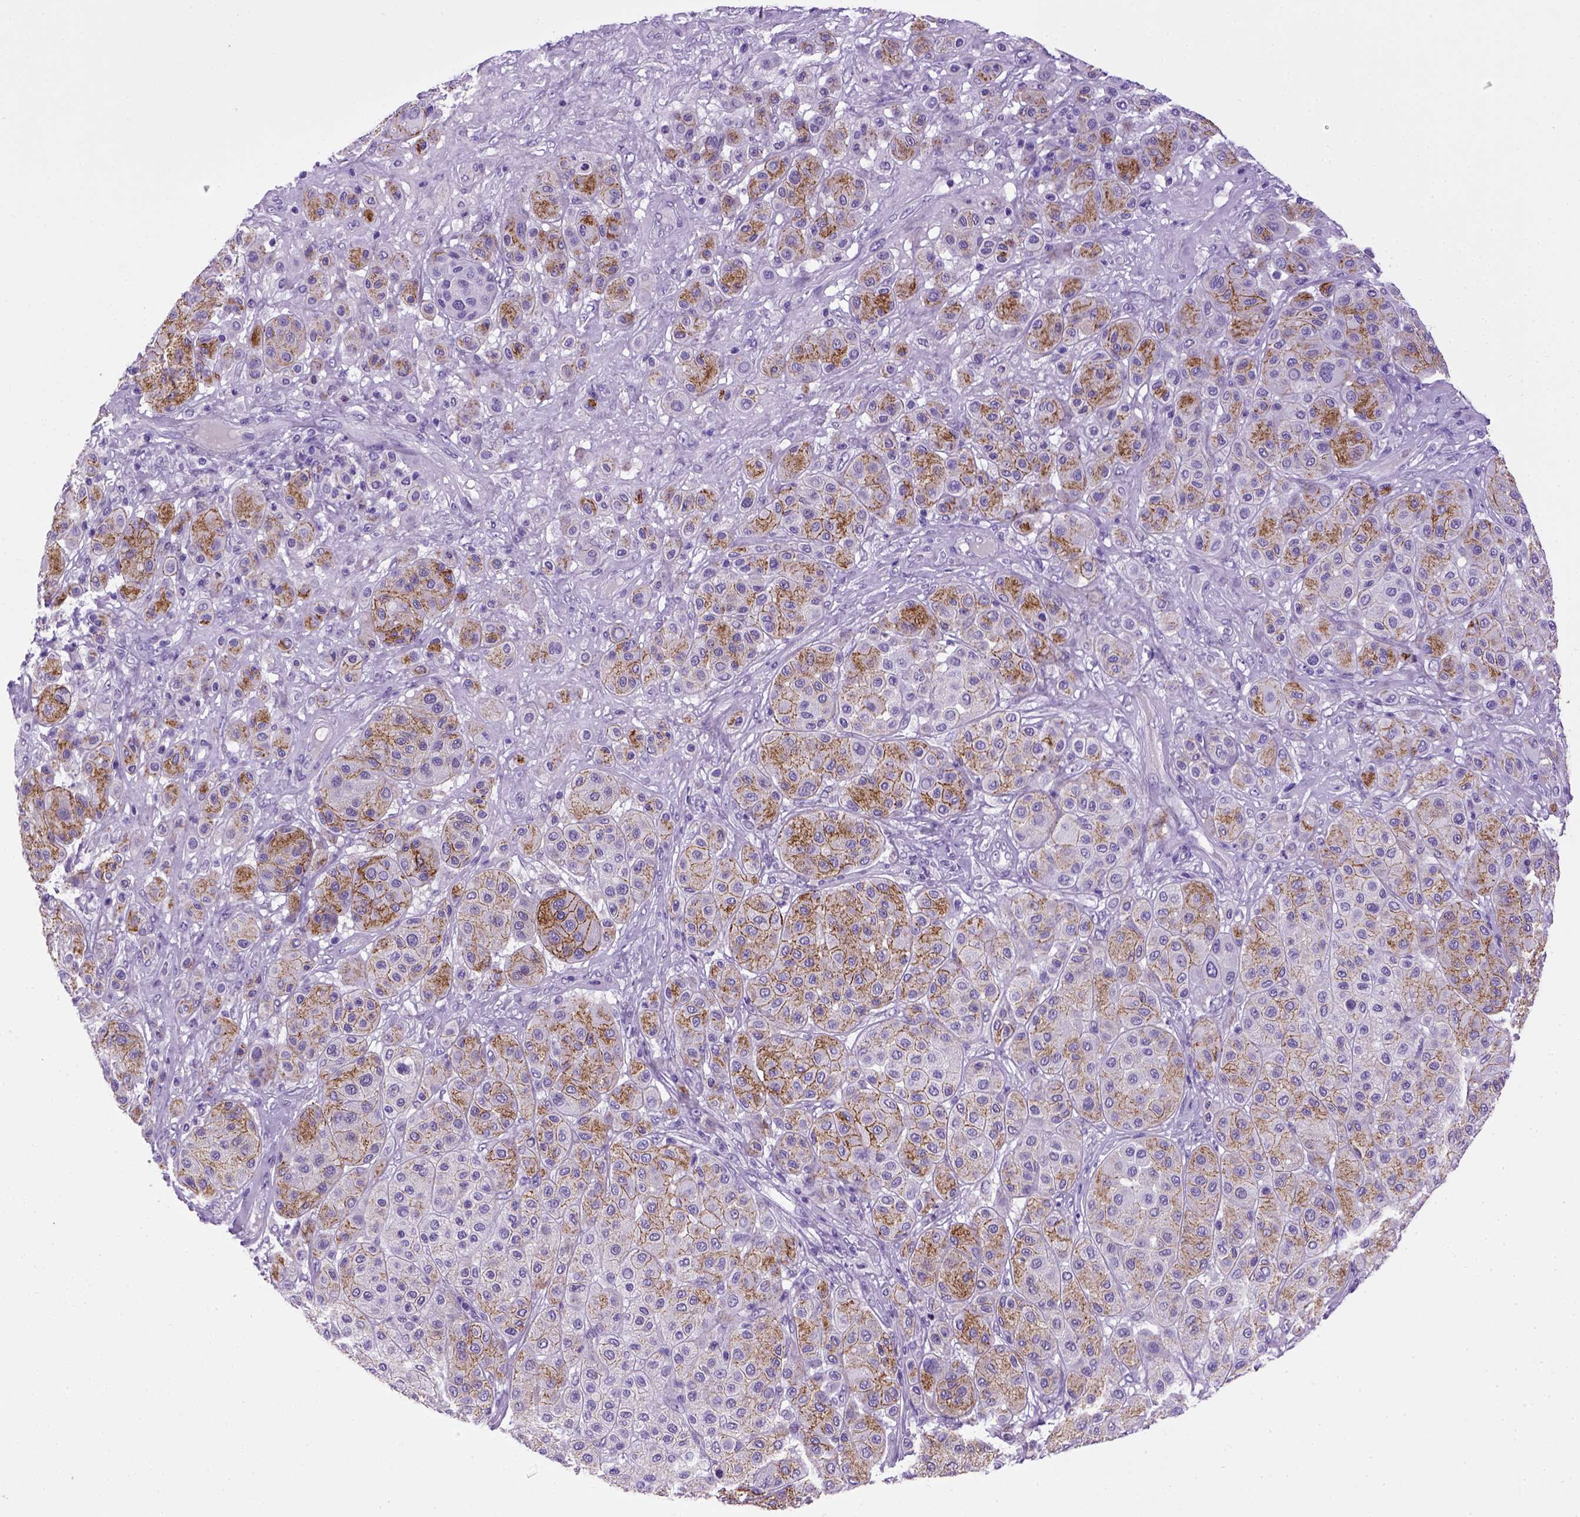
{"staining": {"intensity": "moderate", "quantity": "25%-75%", "location": "cytoplasmic/membranous"}, "tissue": "melanoma", "cell_type": "Tumor cells", "image_type": "cancer", "snomed": [{"axis": "morphology", "description": "Malignant melanoma, Metastatic site"}, {"axis": "topography", "description": "Smooth muscle"}], "caption": "The immunohistochemical stain labels moderate cytoplasmic/membranous staining in tumor cells of malignant melanoma (metastatic site) tissue. Using DAB (brown) and hematoxylin (blue) stains, captured at high magnification using brightfield microscopy.", "gene": "CDH1", "patient": {"sex": "male", "age": 41}}